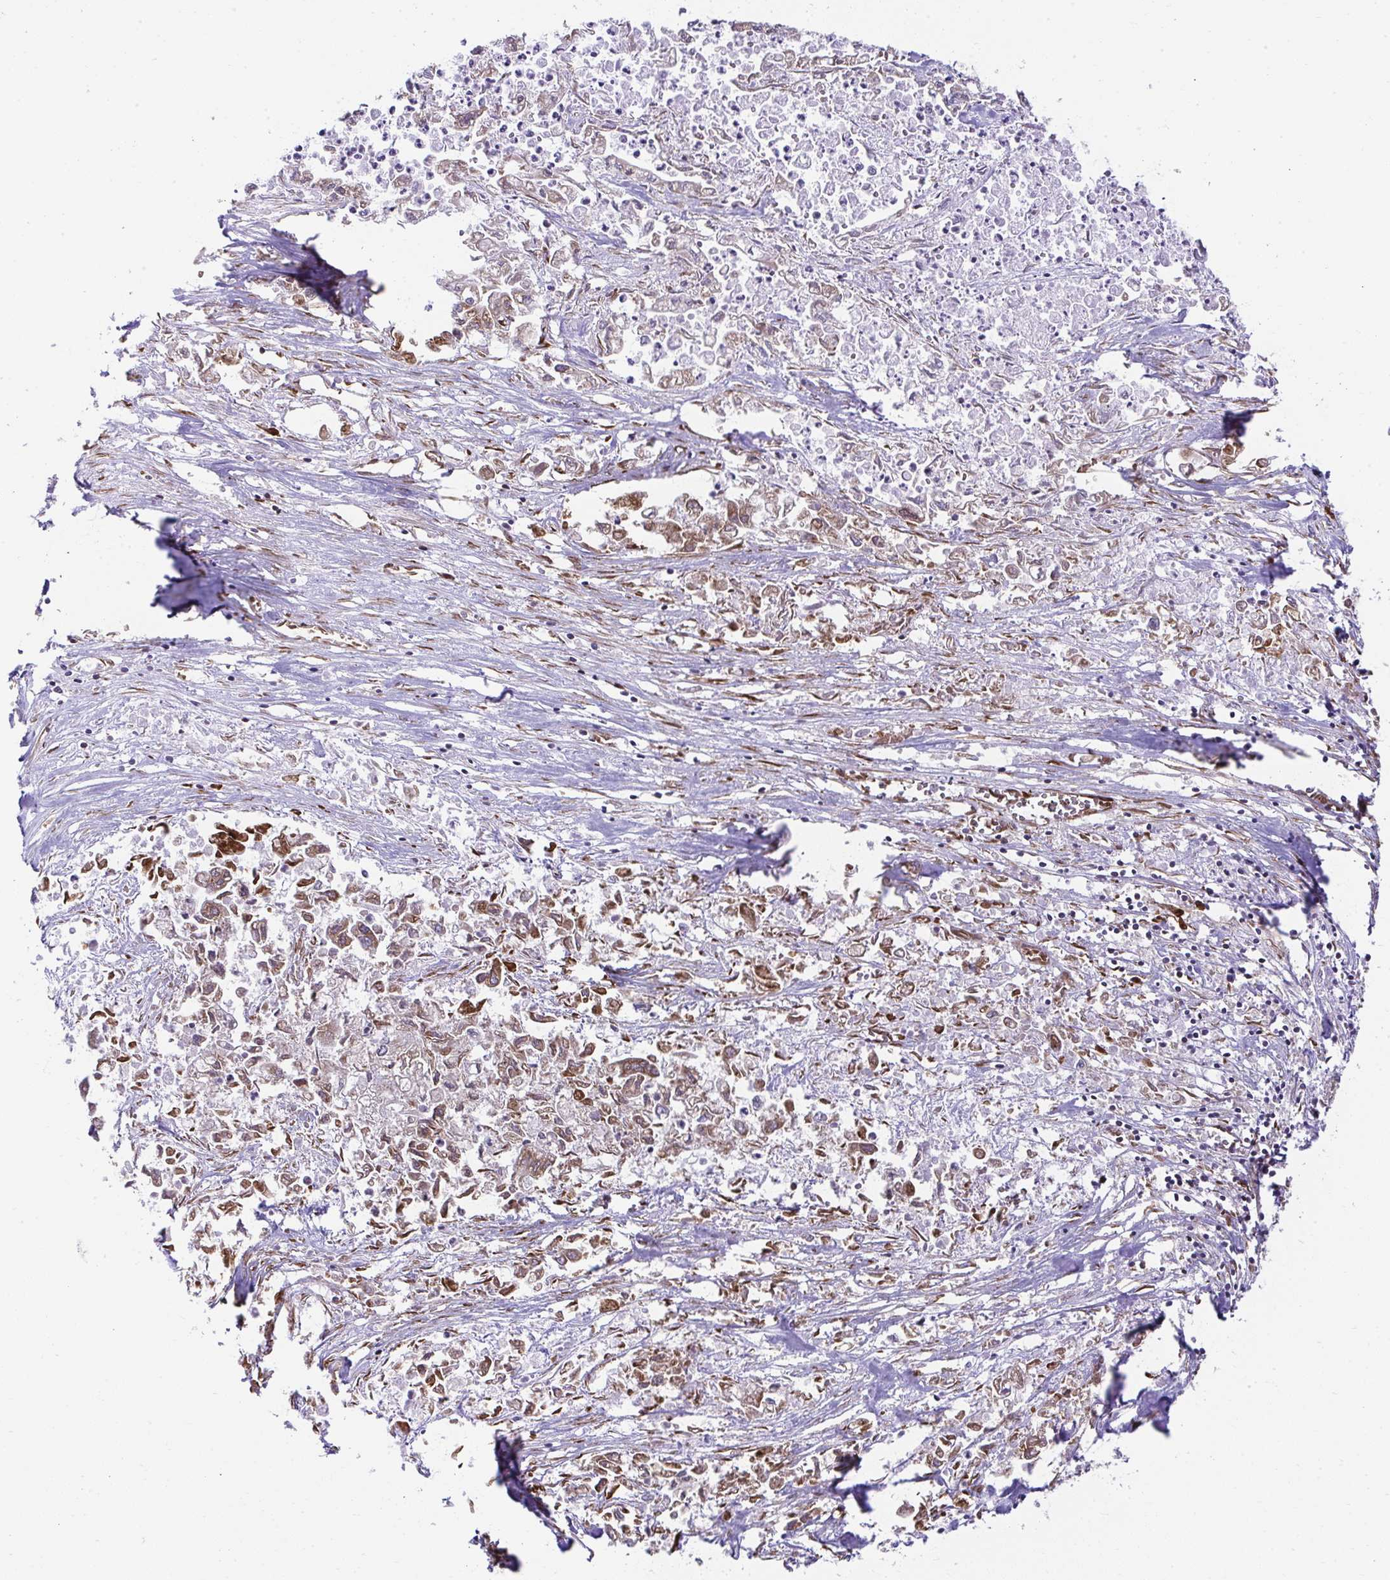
{"staining": {"intensity": "moderate", "quantity": "25%-75%", "location": "cytoplasmic/membranous"}, "tissue": "pancreatic cancer", "cell_type": "Tumor cells", "image_type": "cancer", "snomed": [{"axis": "morphology", "description": "Adenocarcinoma, NOS"}, {"axis": "topography", "description": "Pancreas"}], "caption": "Pancreatic cancer stained with a protein marker reveals moderate staining in tumor cells.", "gene": "RPS7", "patient": {"sex": "male", "age": 72}}